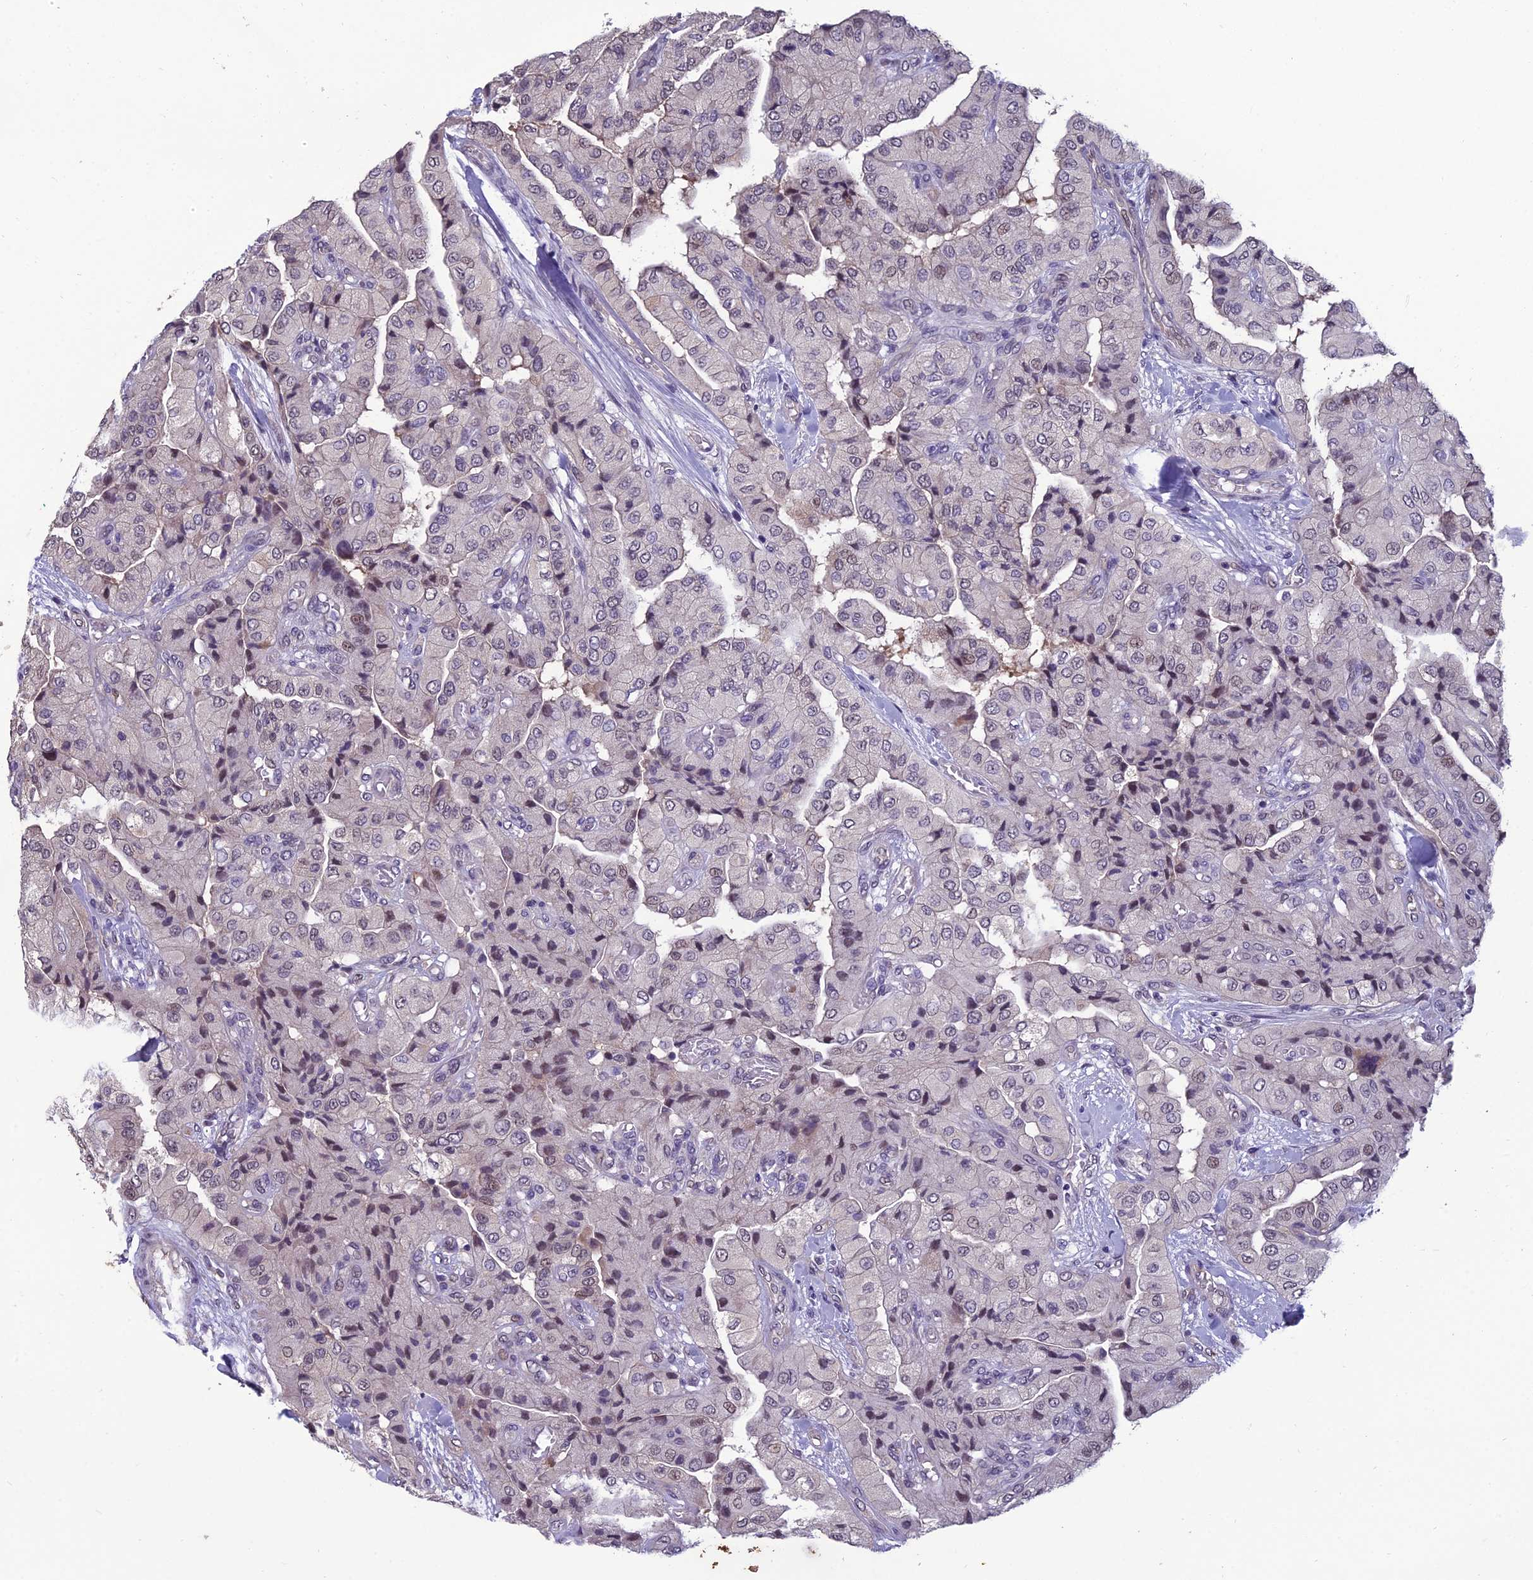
{"staining": {"intensity": "moderate", "quantity": "<25%", "location": "nuclear"}, "tissue": "head and neck cancer", "cell_type": "Tumor cells", "image_type": "cancer", "snomed": [{"axis": "morphology", "description": "Adenocarcinoma, NOS"}, {"axis": "topography", "description": "Head-Neck"}], "caption": "This photomicrograph displays IHC staining of head and neck cancer, with low moderate nuclear expression in about <25% of tumor cells.", "gene": "GRWD1", "patient": {"sex": "male", "age": 66}}